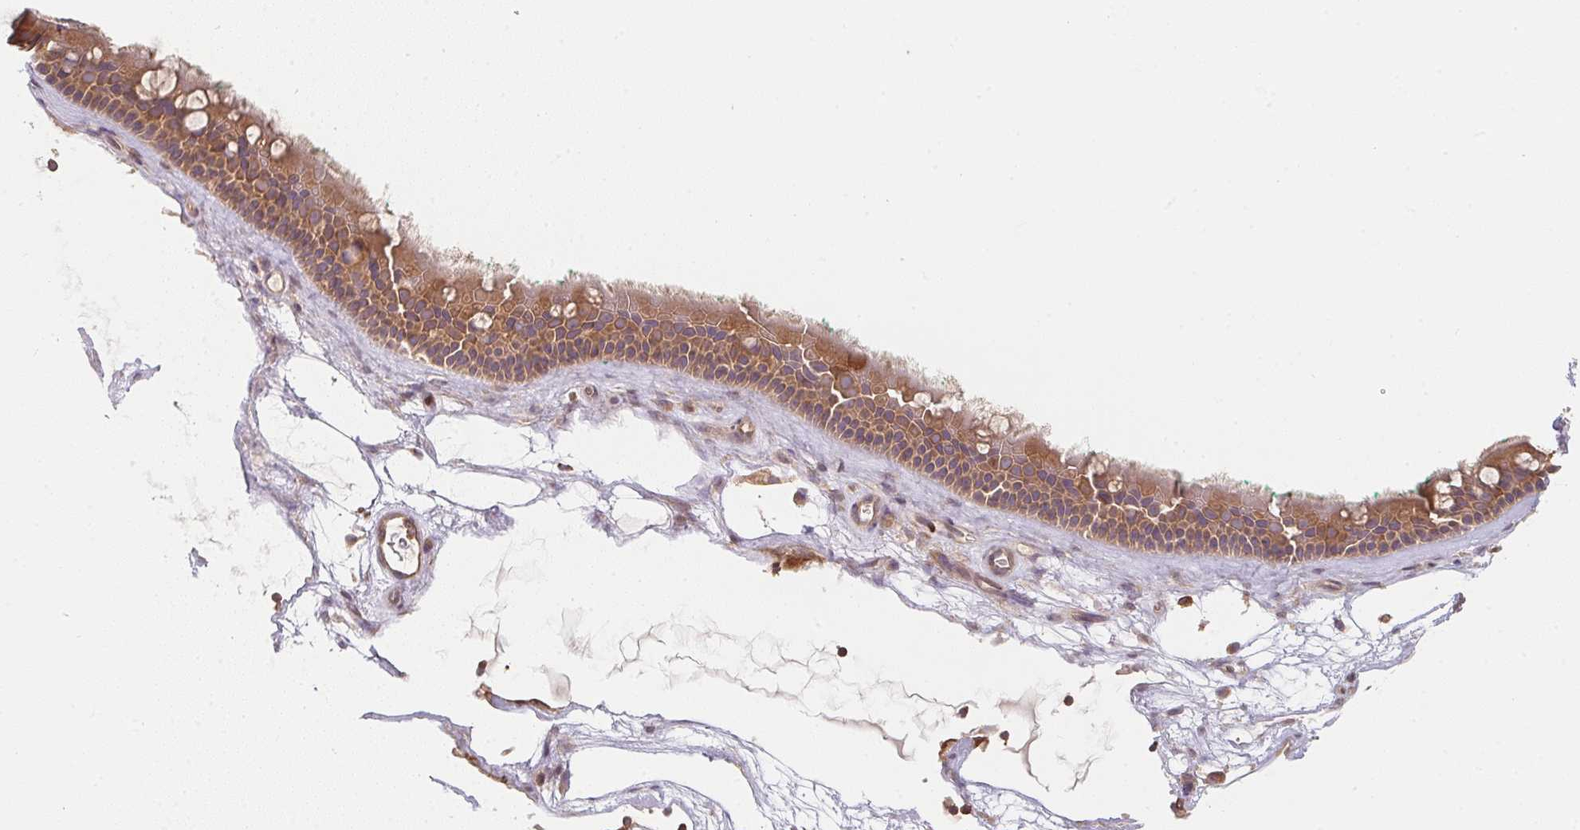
{"staining": {"intensity": "moderate", "quantity": ">75%", "location": "cytoplasmic/membranous"}, "tissue": "nasopharynx", "cell_type": "Respiratory epithelial cells", "image_type": "normal", "snomed": [{"axis": "morphology", "description": "Normal tissue, NOS"}, {"axis": "topography", "description": "Nasopharynx"}], "caption": "Protein staining of unremarkable nasopharynx displays moderate cytoplasmic/membranous positivity in approximately >75% of respiratory epithelial cells. (DAB IHC, brown staining for protein, blue staining for nuclei).", "gene": "ANKRD13A", "patient": {"sex": "male", "age": 68}}